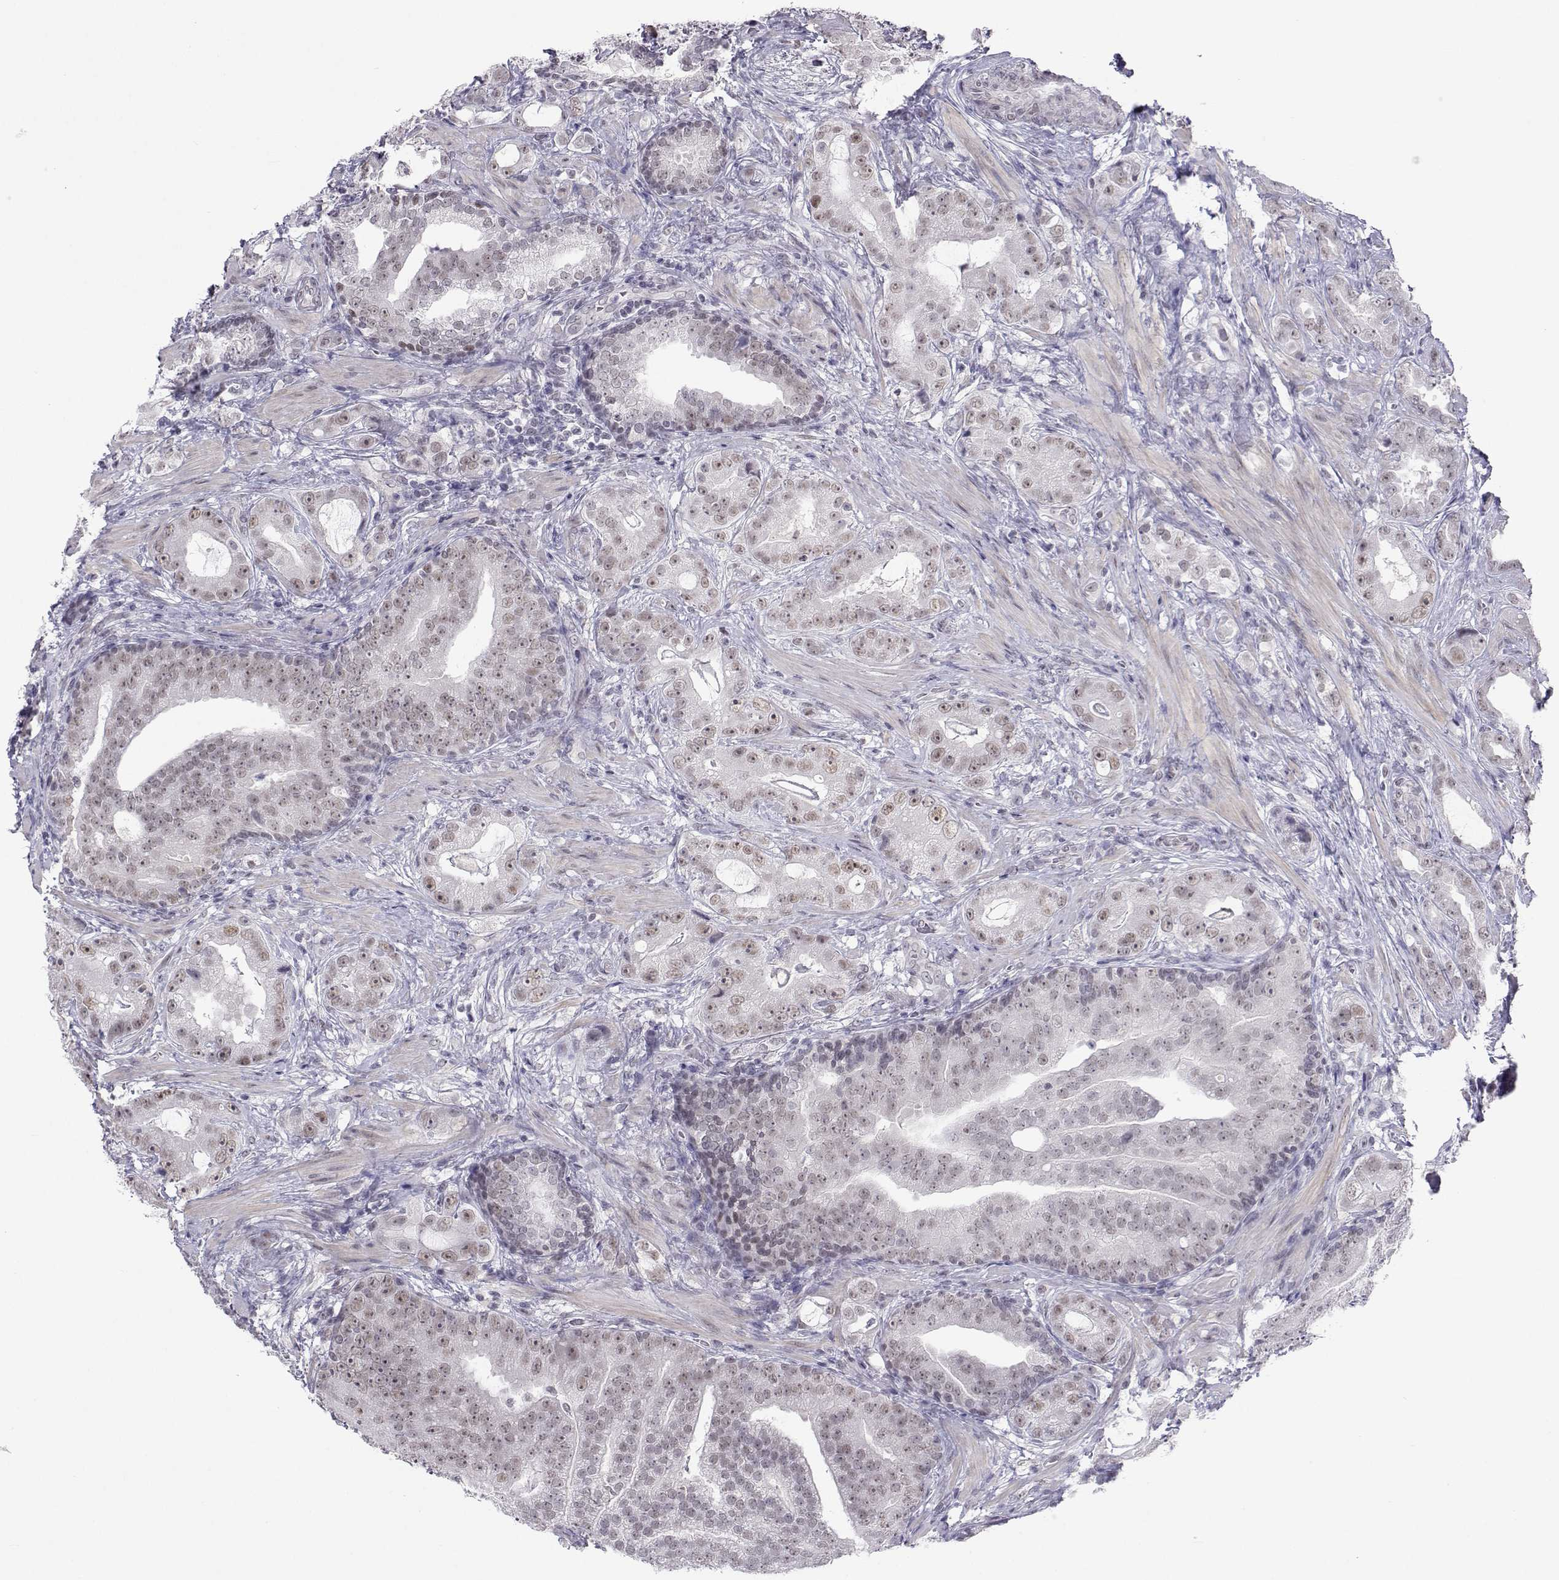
{"staining": {"intensity": "weak", "quantity": "25%-75%", "location": "nuclear"}, "tissue": "prostate cancer", "cell_type": "Tumor cells", "image_type": "cancer", "snomed": [{"axis": "morphology", "description": "Adenocarcinoma, NOS"}, {"axis": "topography", "description": "Prostate"}], "caption": "A micrograph showing weak nuclear staining in about 25%-75% of tumor cells in prostate adenocarcinoma, as visualized by brown immunohistochemical staining.", "gene": "MED26", "patient": {"sex": "male", "age": 57}}